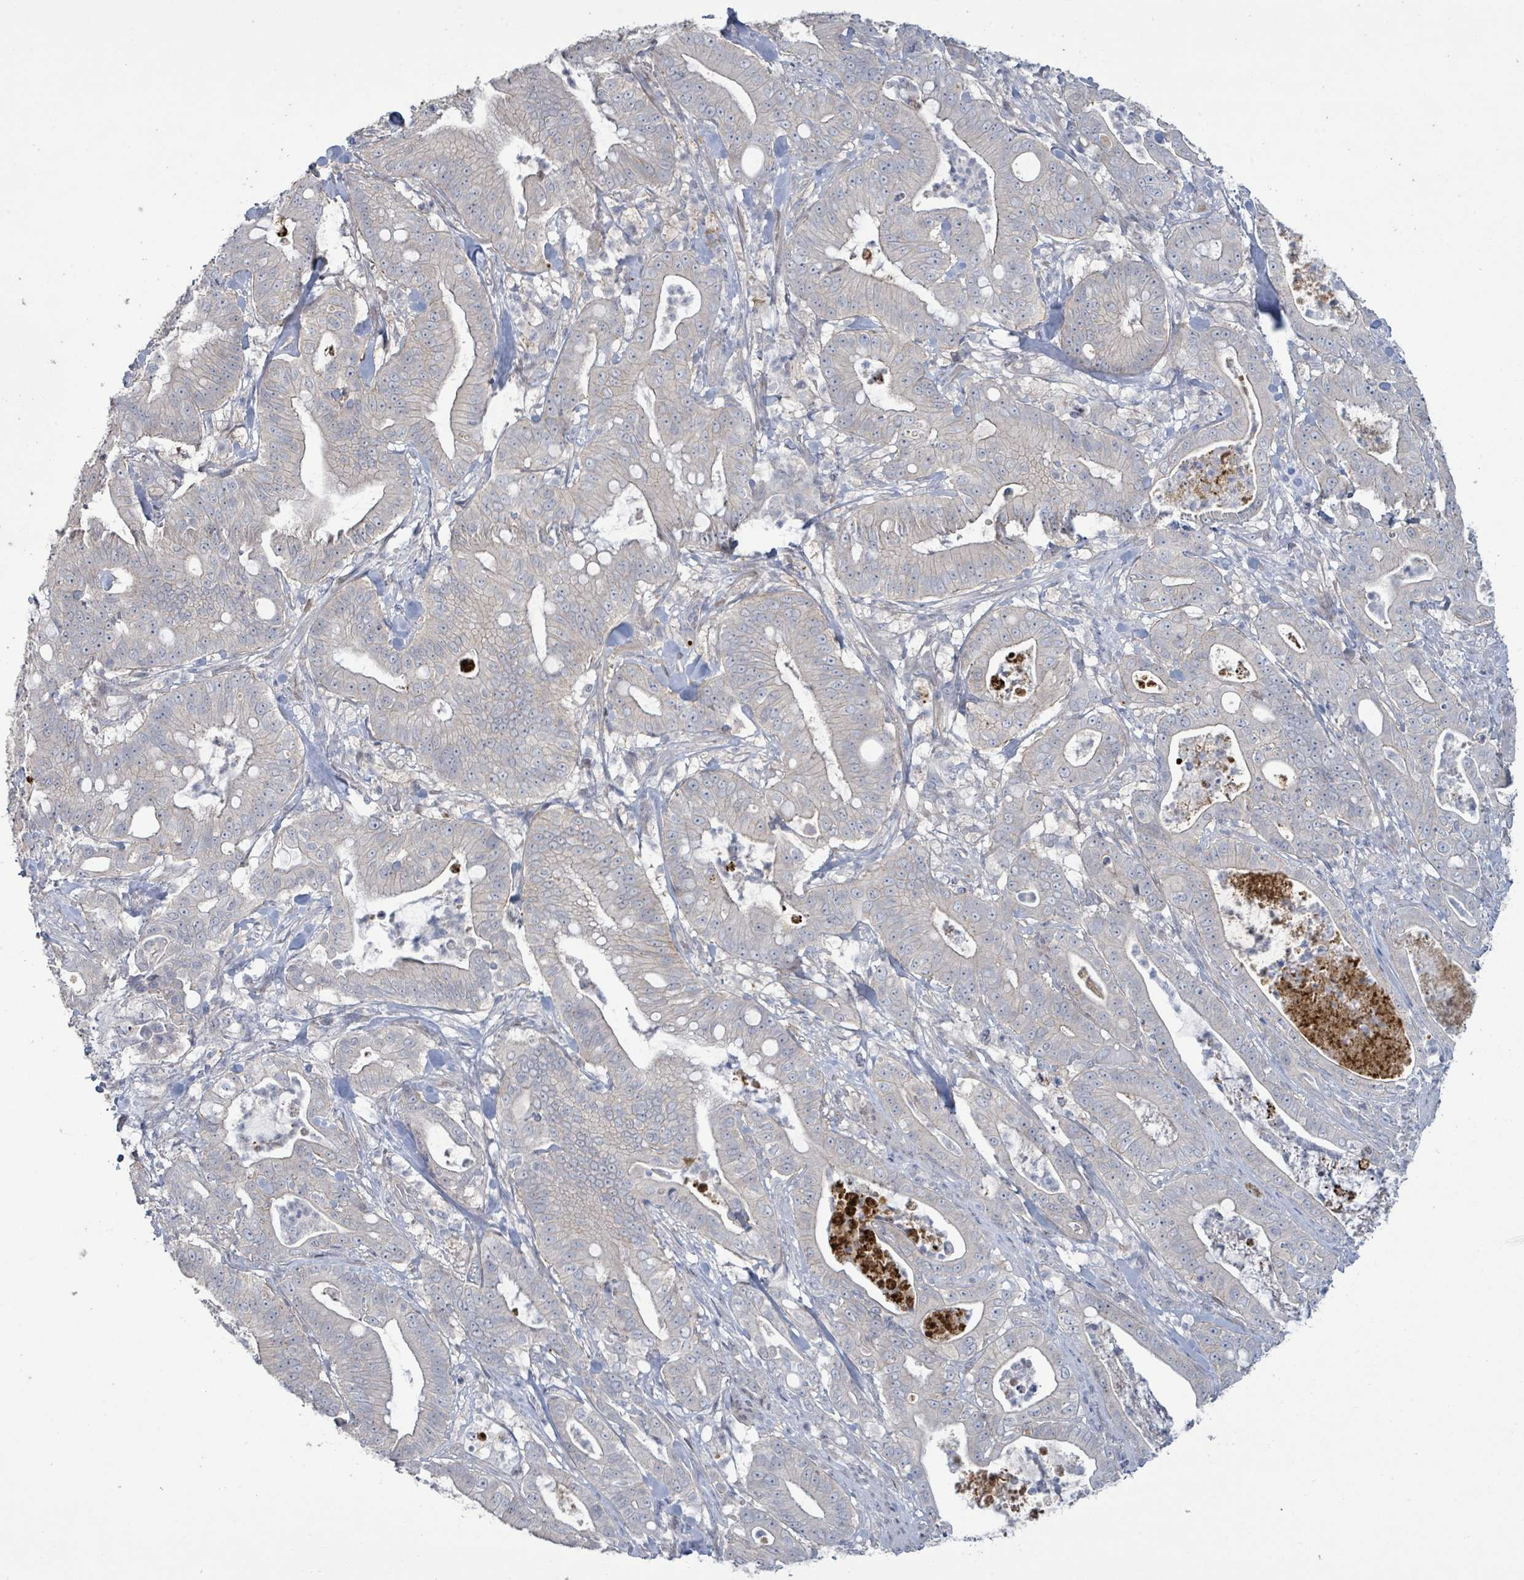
{"staining": {"intensity": "negative", "quantity": "none", "location": "none"}, "tissue": "pancreatic cancer", "cell_type": "Tumor cells", "image_type": "cancer", "snomed": [{"axis": "morphology", "description": "Adenocarcinoma, NOS"}, {"axis": "topography", "description": "Pancreas"}], "caption": "Immunohistochemistry micrograph of pancreatic cancer stained for a protein (brown), which shows no staining in tumor cells.", "gene": "LILRA4", "patient": {"sex": "male", "age": 71}}